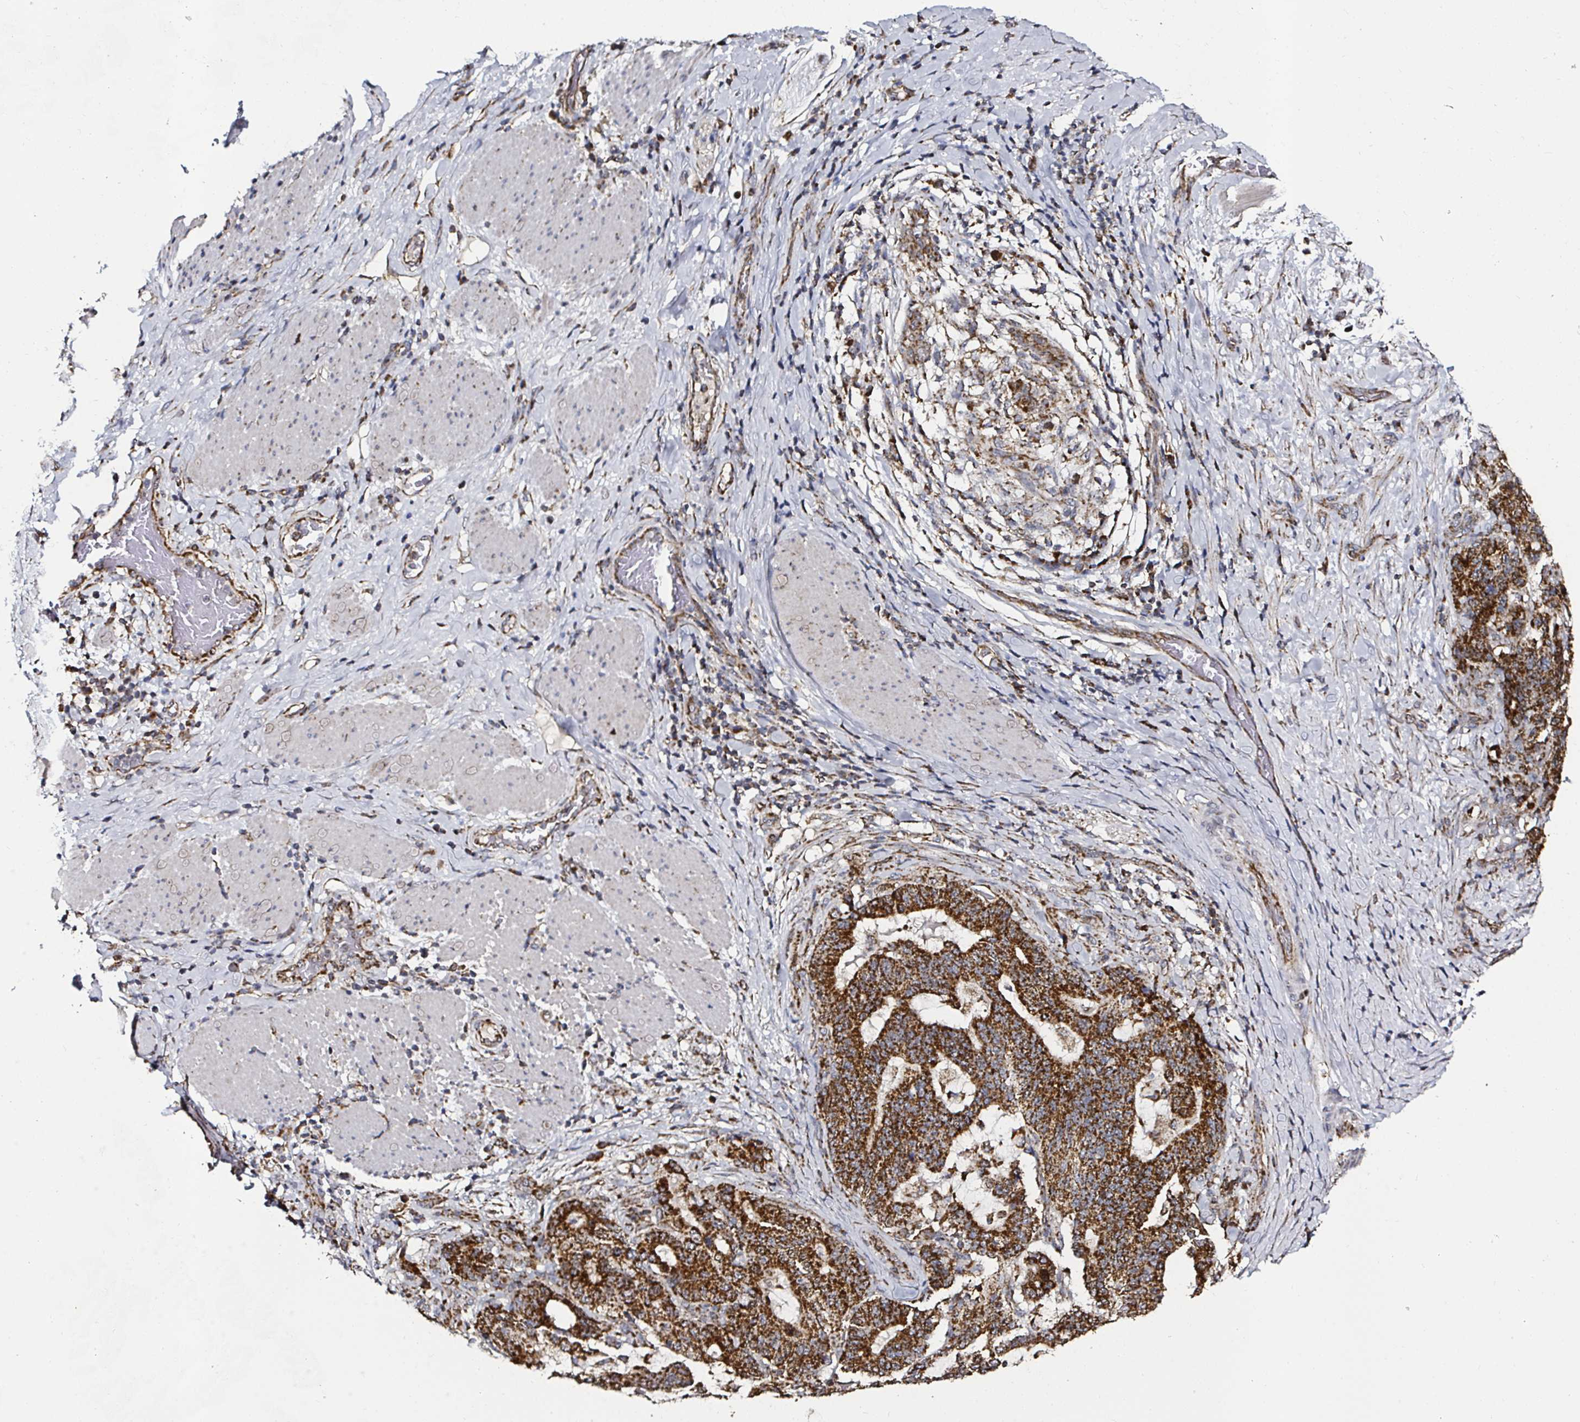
{"staining": {"intensity": "strong", "quantity": ">75%", "location": "cytoplasmic/membranous"}, "tissue": "stomach cancer", "cell_type": "Tumor cells", "image_type": "cancer", "snomed": [{"axis": "morphology", "description": "Normal tissue, NOS"}, {"axis": "morphology", "description": "Adenocarcinoma, NOS"}, {"axis": "topography", "description": "Stomach"}], "caption": "Brown immunohistochemical staining in stomach cancer (adenocarcinoma) shows strong cytoplasmic/membranous expression in about >75% of tumor cells.", "gene": "ATAD3B", "patient": {"sex": "female", "age": 64}}